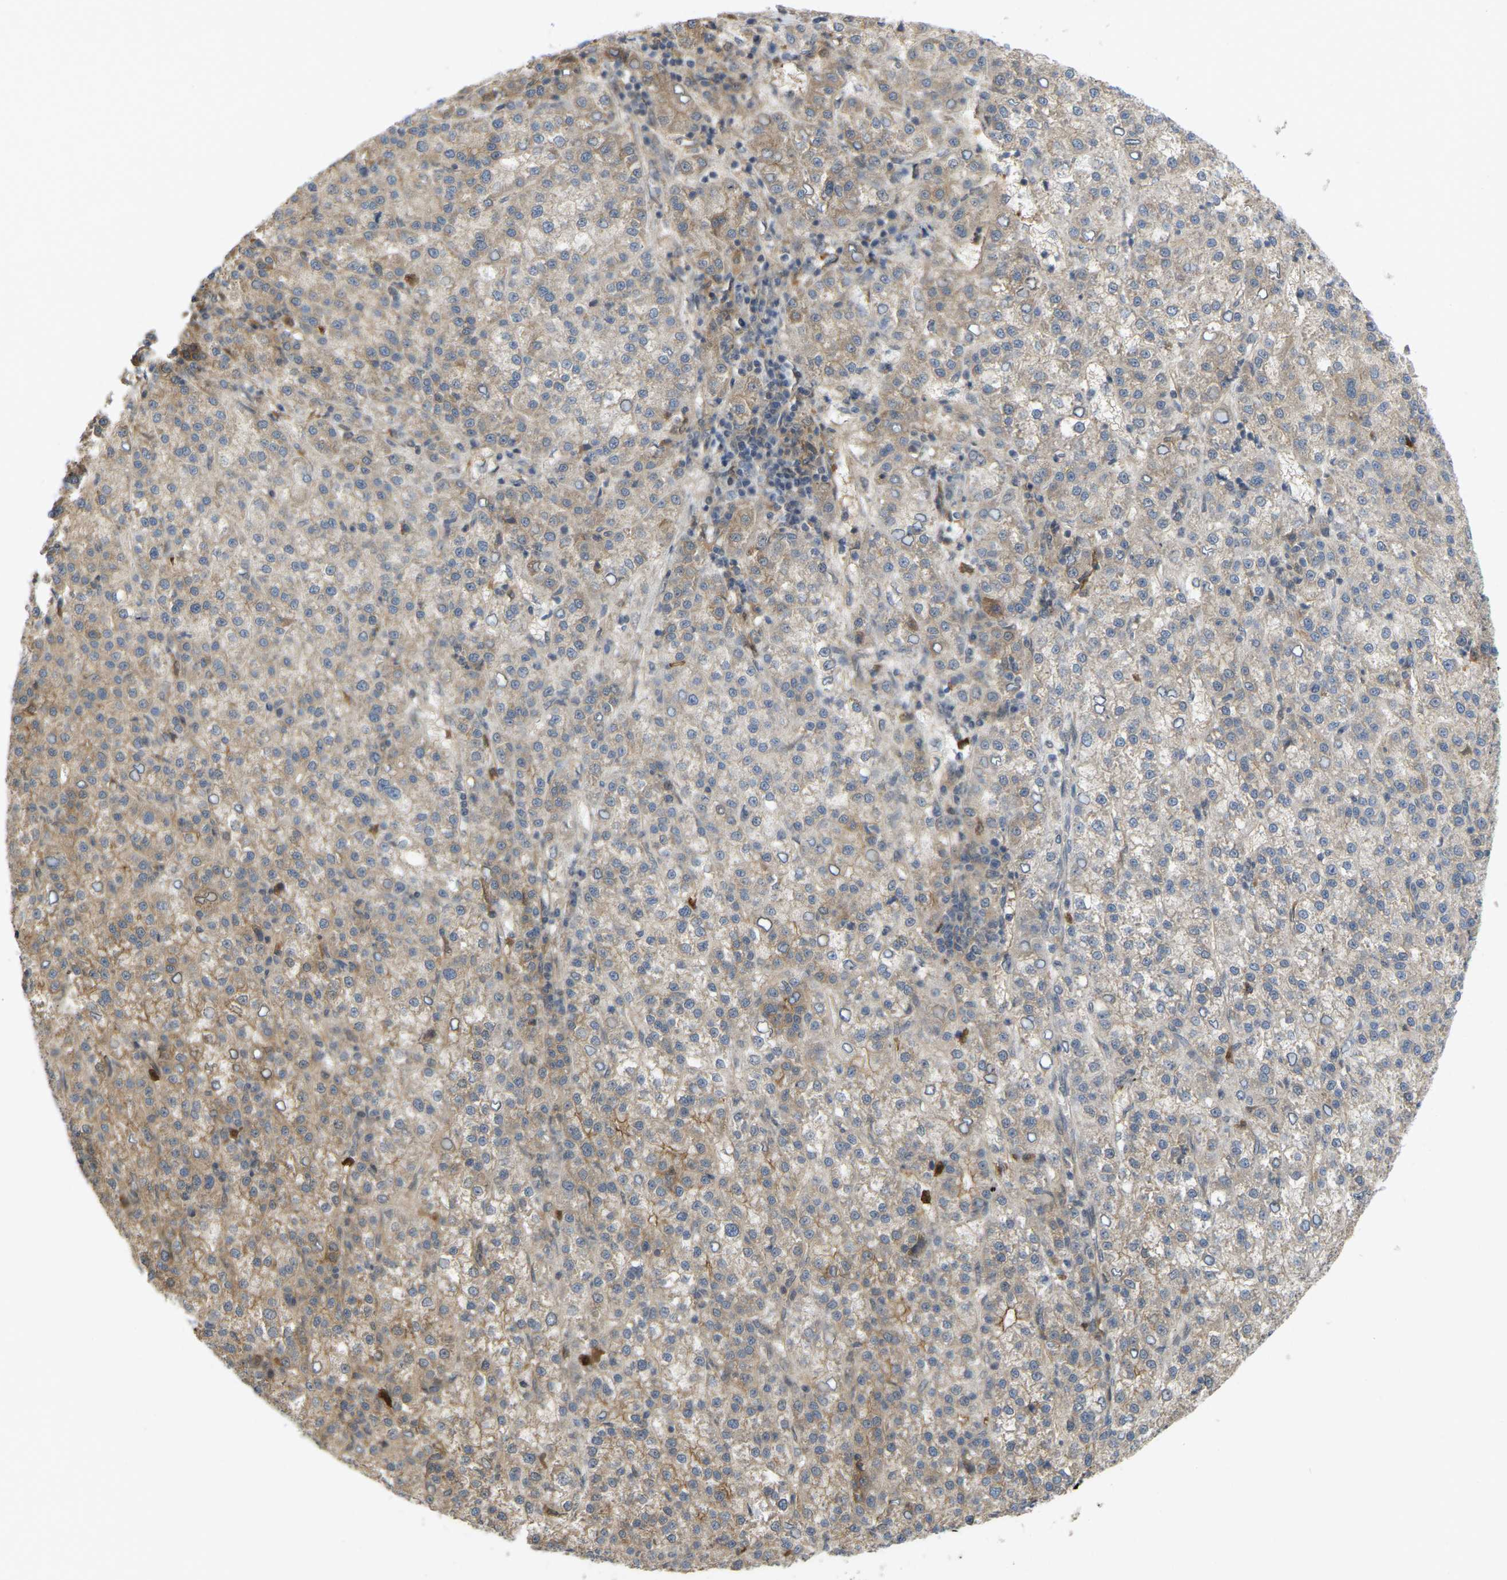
{"staining": {"intensity": "weak", "quantity": ">75%", "location": "cytoplasmic/membranous"}, "tissue": "liver cancer", "cell_type": "Tumor cells", "image_type": "cancer", "snomed": [{"axis": "morphology", "description": "Carcinoma, Hepatocellular, NOS"}, {"axis": "topography", "description": "Liver"}], "caption": "Liver hepatocellular carcinoma tissue demonstrates weak cytoplasmic/membranous expression in approximately >75% of tumor cells (DAB IHC with brightfield microscopy, high magnification).", "gene": "SERPINB5", "patient": {"sex": "female", "age": 58}}